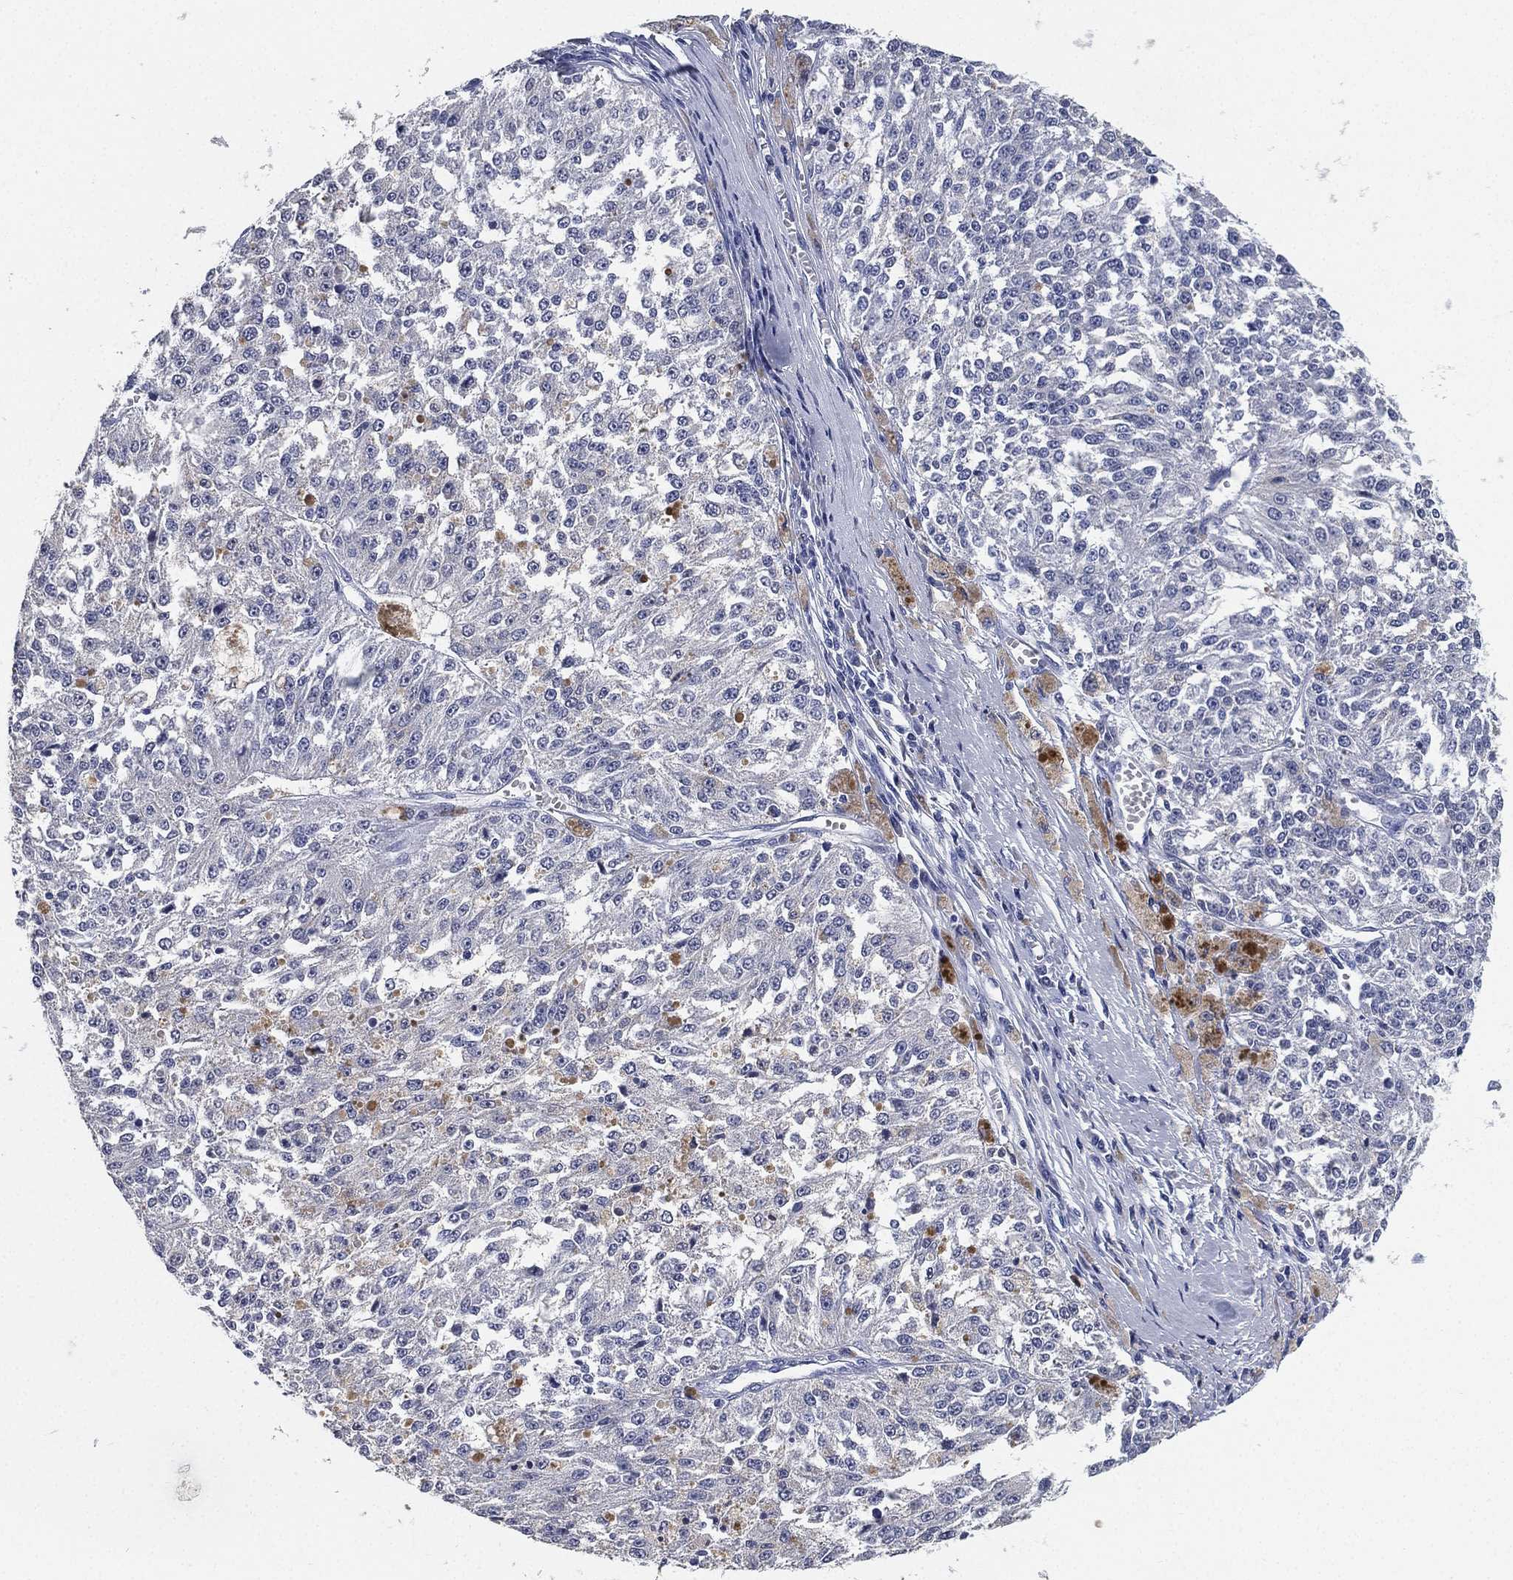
{"staining": {"intensity": "negative", "quantity": "none", "location": "none"}, "tissue": "melanoma", "cell_type": "Tumor cells", "image_type": "cancer", "snomed": [{"axis": "morphology", "description": "Malignant melanoma, Metastatic site"}, {"axis": "topography", "description": "Lymph node"}], "caption": "Tumor cells show no significant protein expression in melanoma. (IHC, brightfield microscopy, high magnification).", "gene": "IYD", "patient": {"sex": "female", "age": 64}}